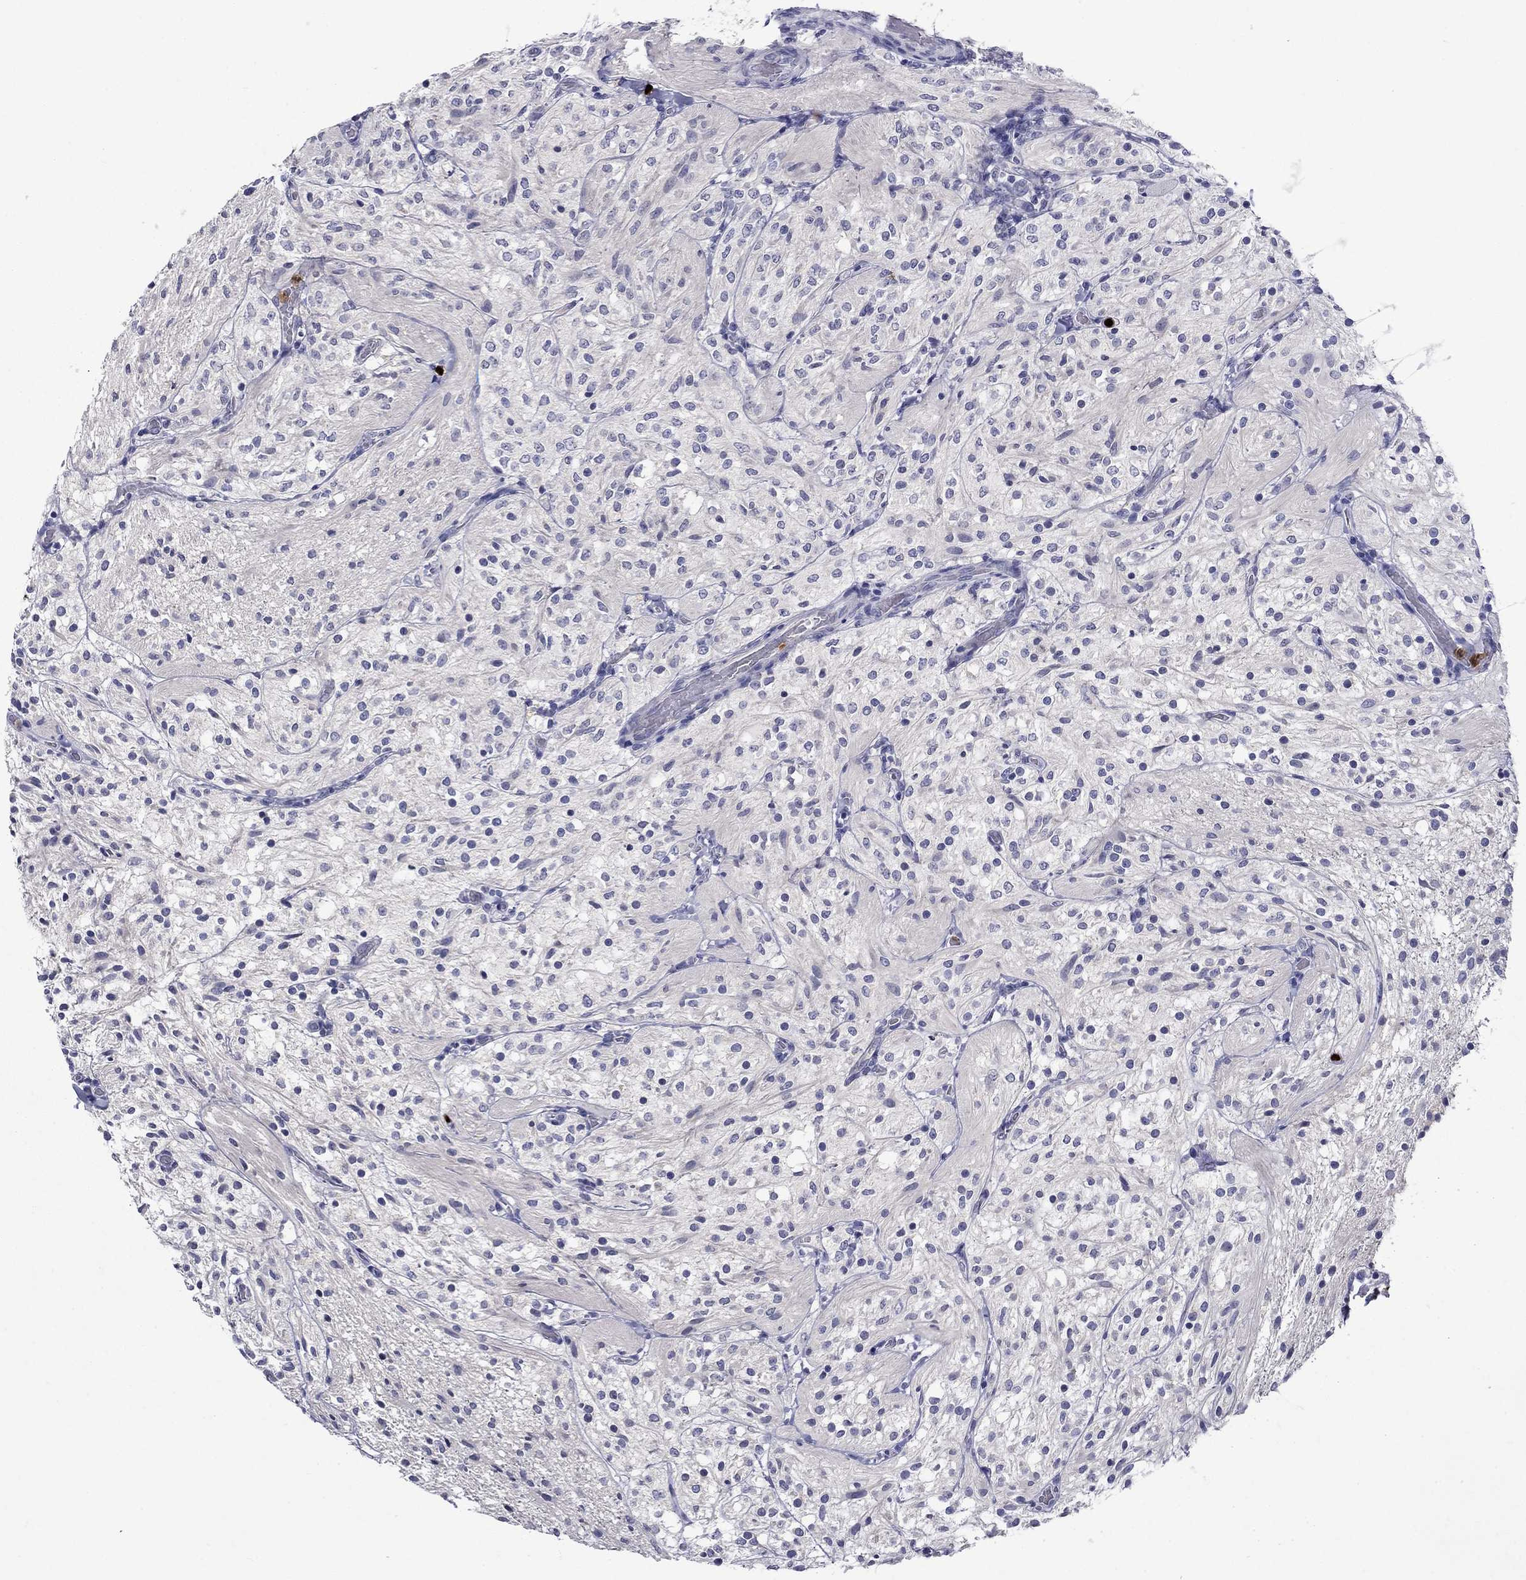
{"staining": {"intensity": "negative", "quantity": "none", "location": "none"}, "tissue": "glioma", "cell_type": "Tumor cells", "image_type": "cancer", "snomed": [{"axis": "morphology", "description": "Glioma, malignant, Low grade"}, {"axis": "topography", "description": "Brain"}], "caption": "Glioma was stained to show a protein in brown. There is no significant positivity in tumor cells.", "gene": "IRF5", "patient": {"sex": "male", "age": 3}}